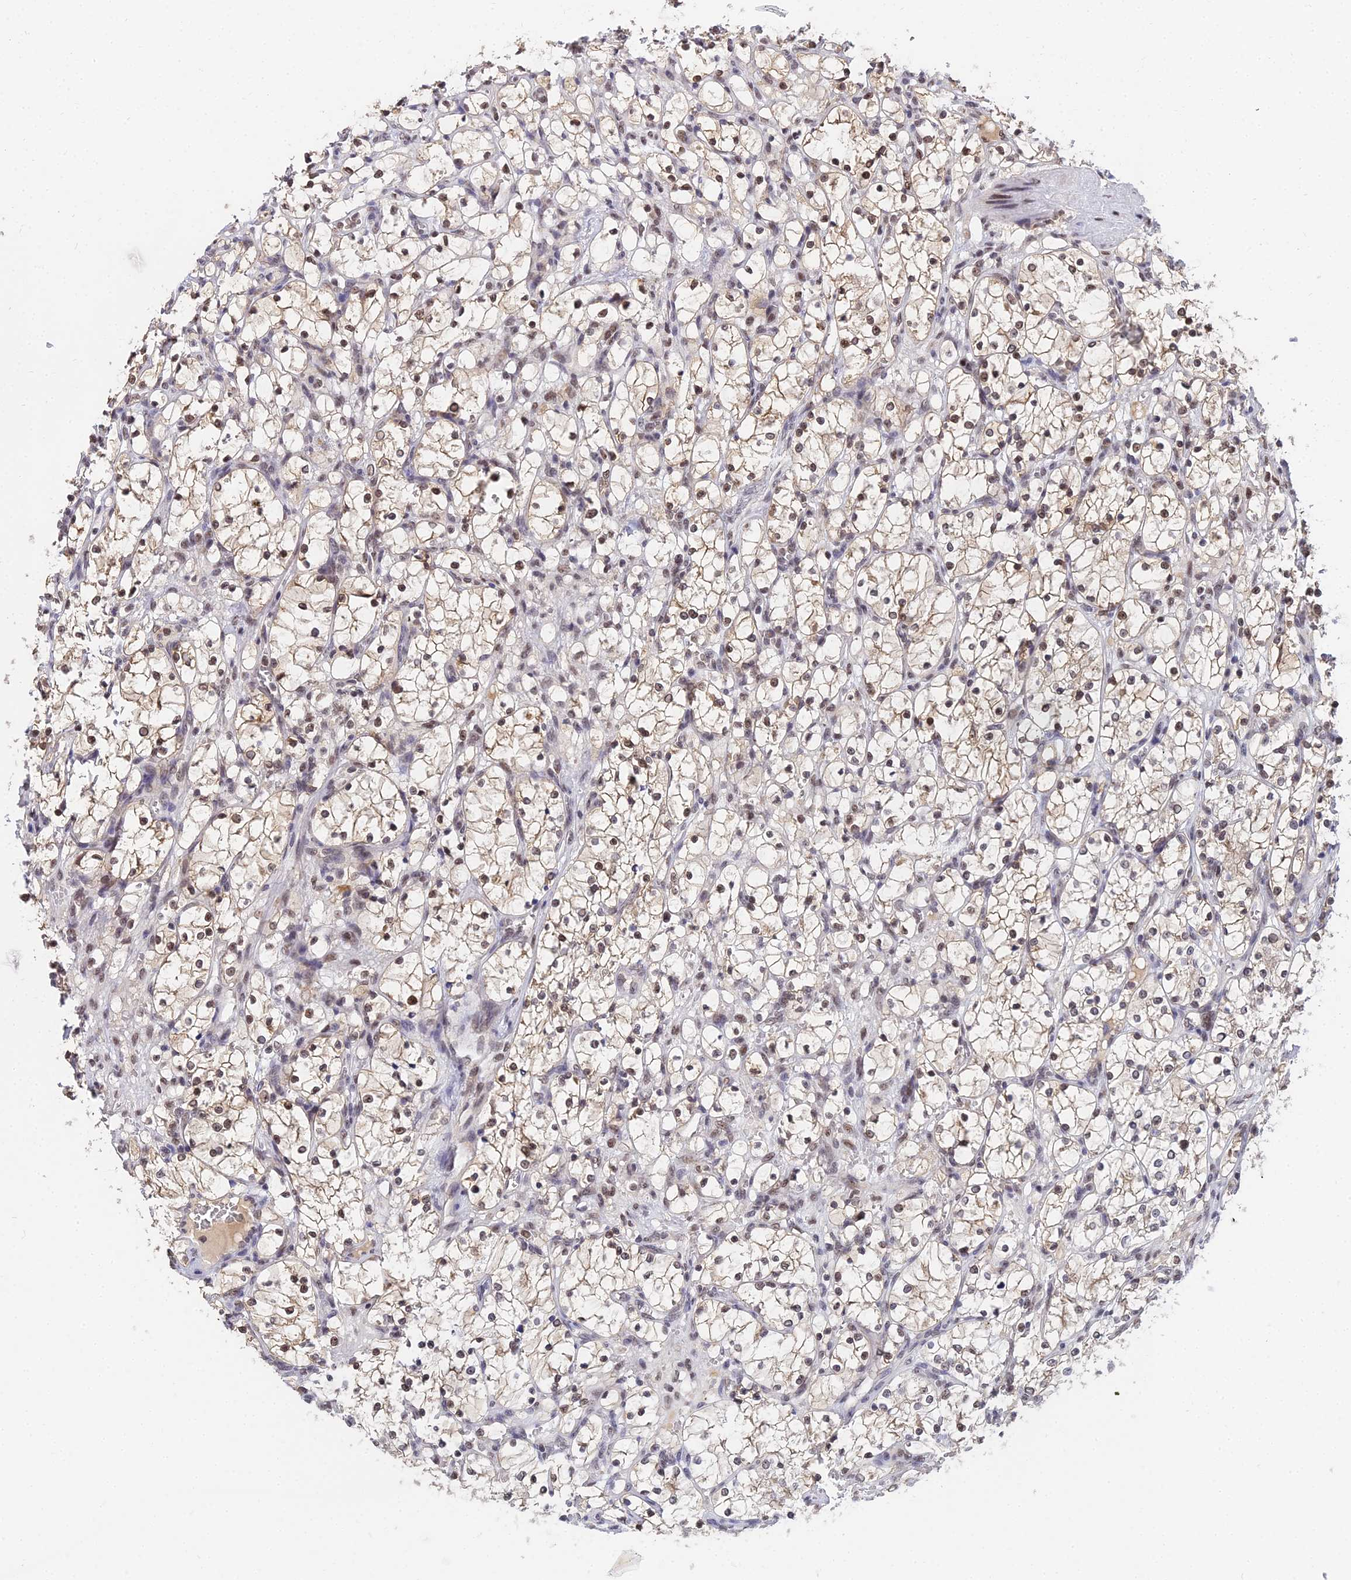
{"staining": {"intensity": "moderate", "quantity": ">75%", "location": "cytoplasmic/membranous,nuclear"}, "tissue": "renal cancer", "cell_type": "Tumor cells", "image_type": "cancer", "snomed": [{"axis": "morphology", "description": "Adenocarcinoma, NOS"}, {"axis": "topography", "description": "Kidney"}], "caption": "Renal cancer tissue demonstrates moderate cytoplasmic/membranous and nuclear staining in approximately >75% of tumor cells The protein is shown in brown color, while the nuclei are stained blue.", "gene": "EXOSC3", "patient": {"sex": "female", "age": 69}}